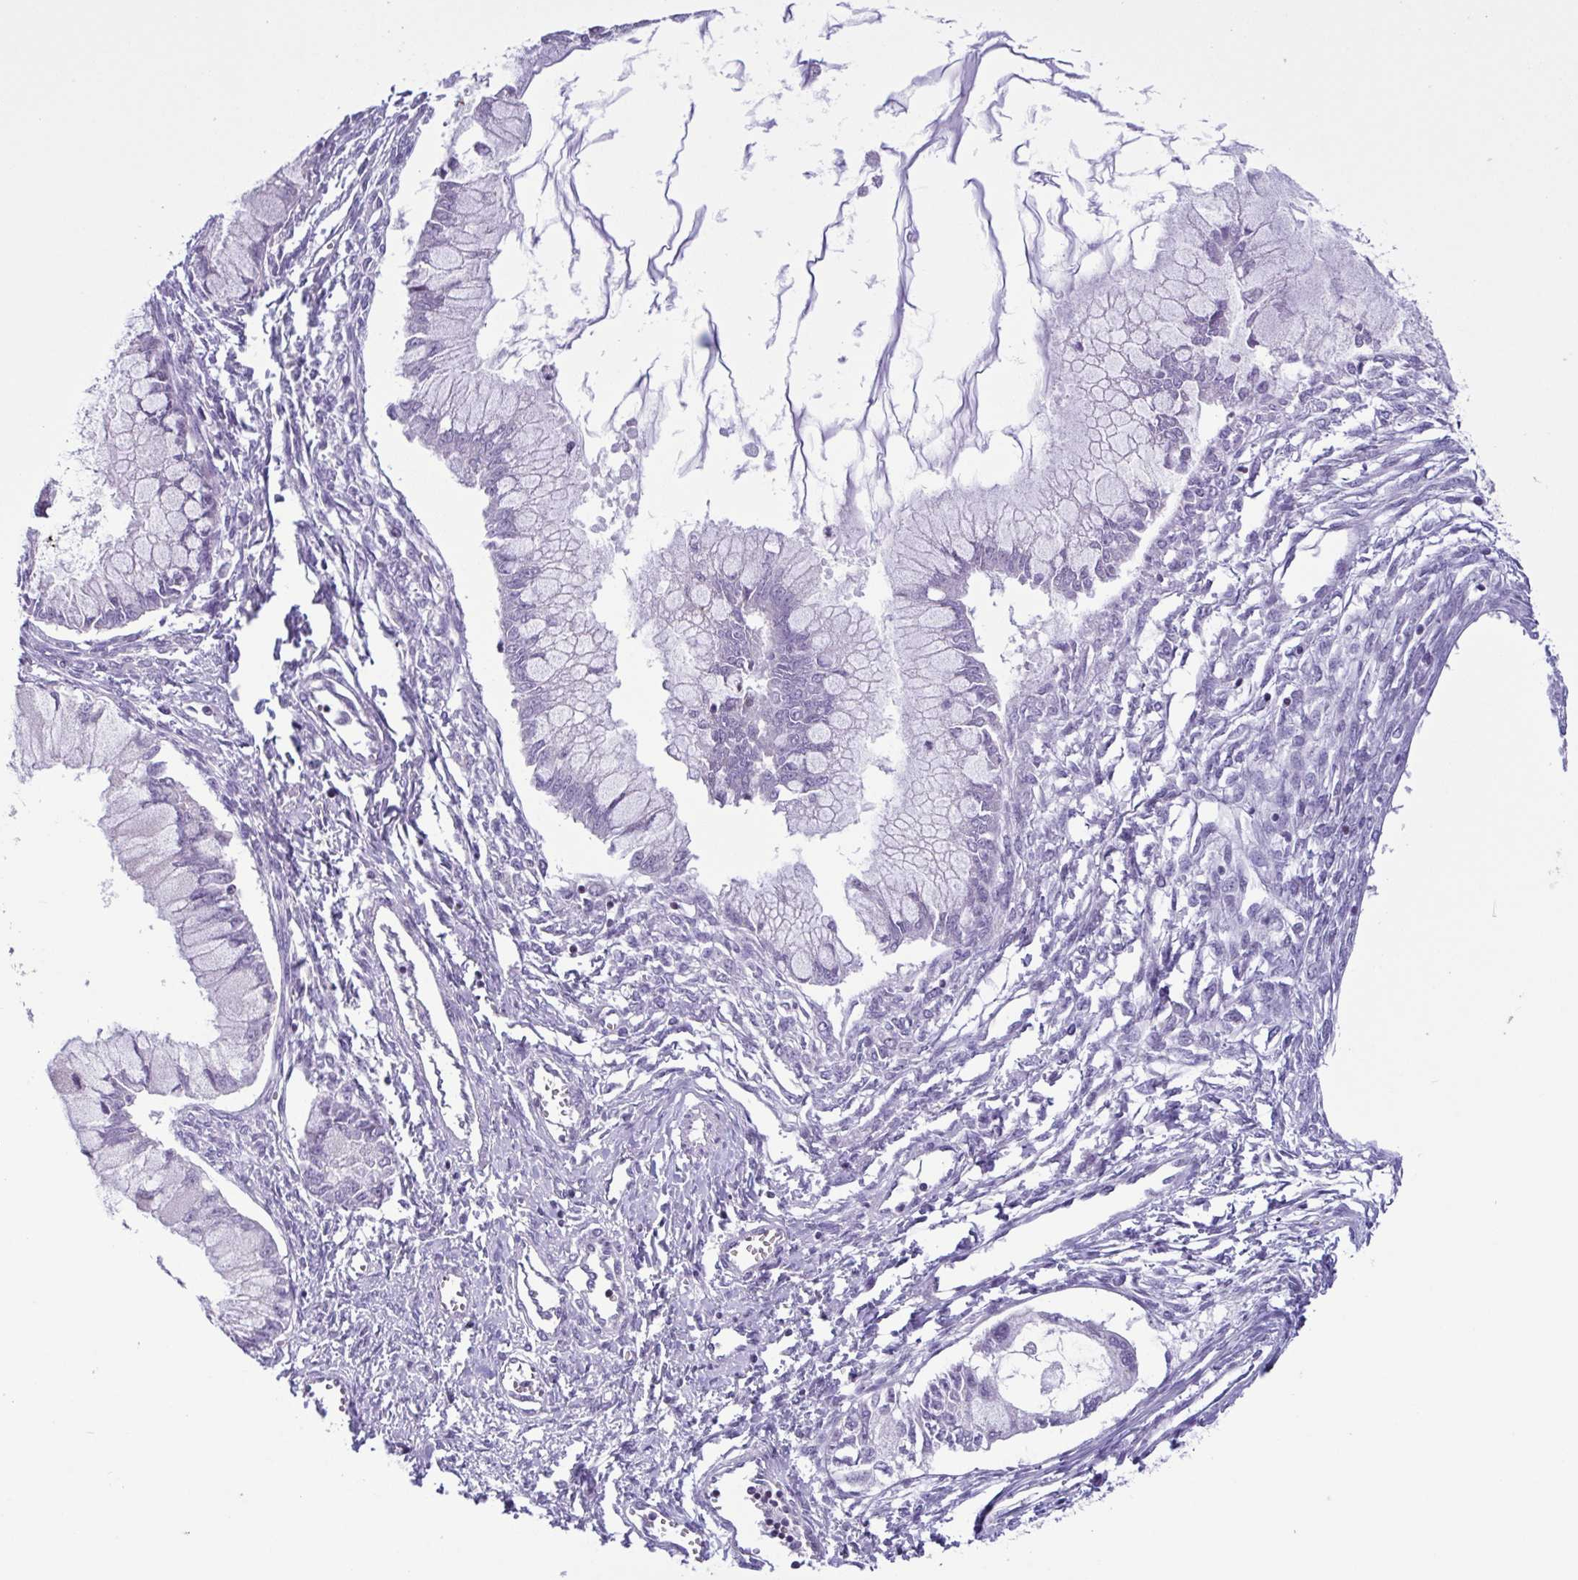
{"staining": {"intensity": "negative", "quantity": "none", "location": "none"}, "tissue": "ovarian cancer", "cell_type": "Tumor cells", "image_type": "cancer", "snomed": [{"axis": "morphology", "description": "Cystadenocarcinoma, mucinous, NOS"}, {"axis": "topography", "description": "Ovary"}], "caption": "Ovarian mucinous cystadenocarcinoma stained for a protein using immunohistochemistry (IHC) demonstrates no positivity tumor cells.", "gene": "IRF1", "patient": {"sex": "female", "age": 34}}